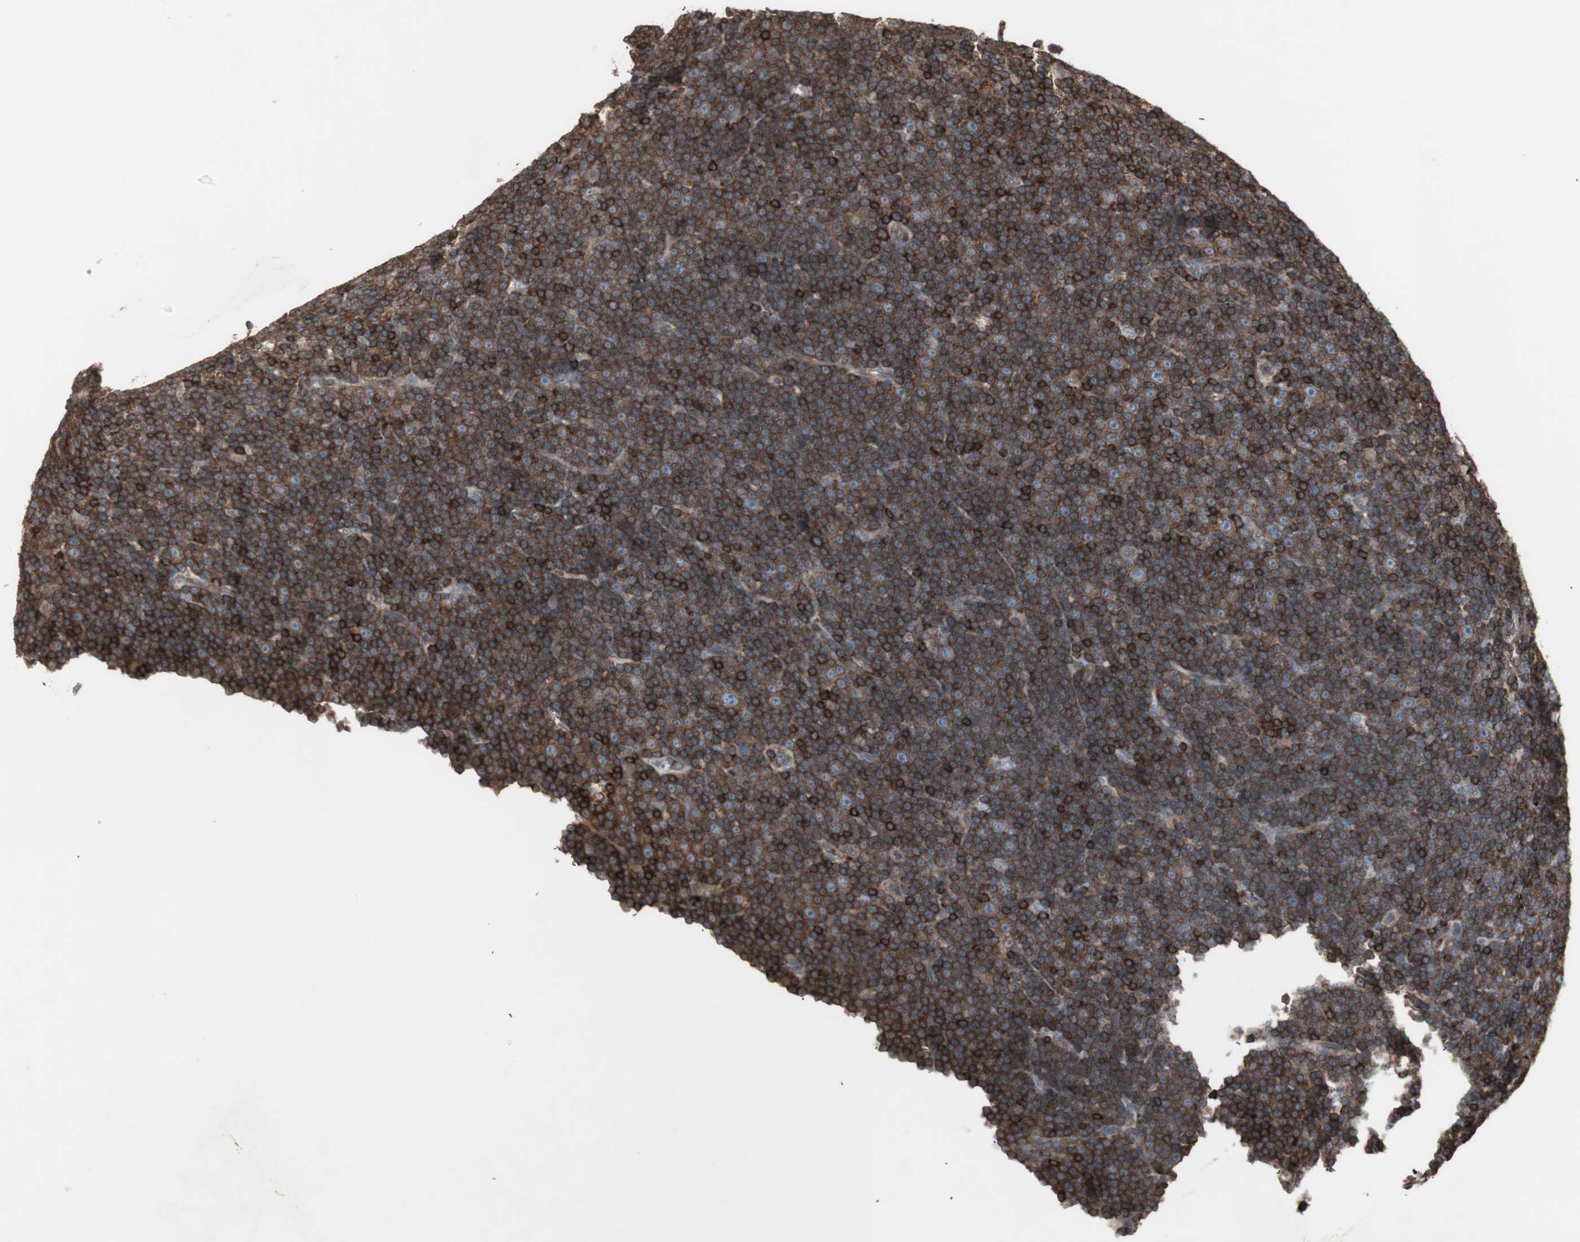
{"staining": {"intensity": "moderate", "quantity": ">75%", "location": "cytoplasmic/membranous"}, "tissue": "lymphoma", "cell_type": "Tumor cells", "image_type": "cancer", "snomed": [{"axis": "morphology", "description": "Malignant lymphoma, non-Hodgkin's type, Low grade"}, {"axis": "topography", "description": "Lymph node"}], "caption": "Human lymphoma stained for a protein (brown) shows moderate cytoplasmic/membranous positive staining in approximately >75% of tumor cells.", "gene": "ARHGEF1", "patient": {"sex": "female", "age": 67}}